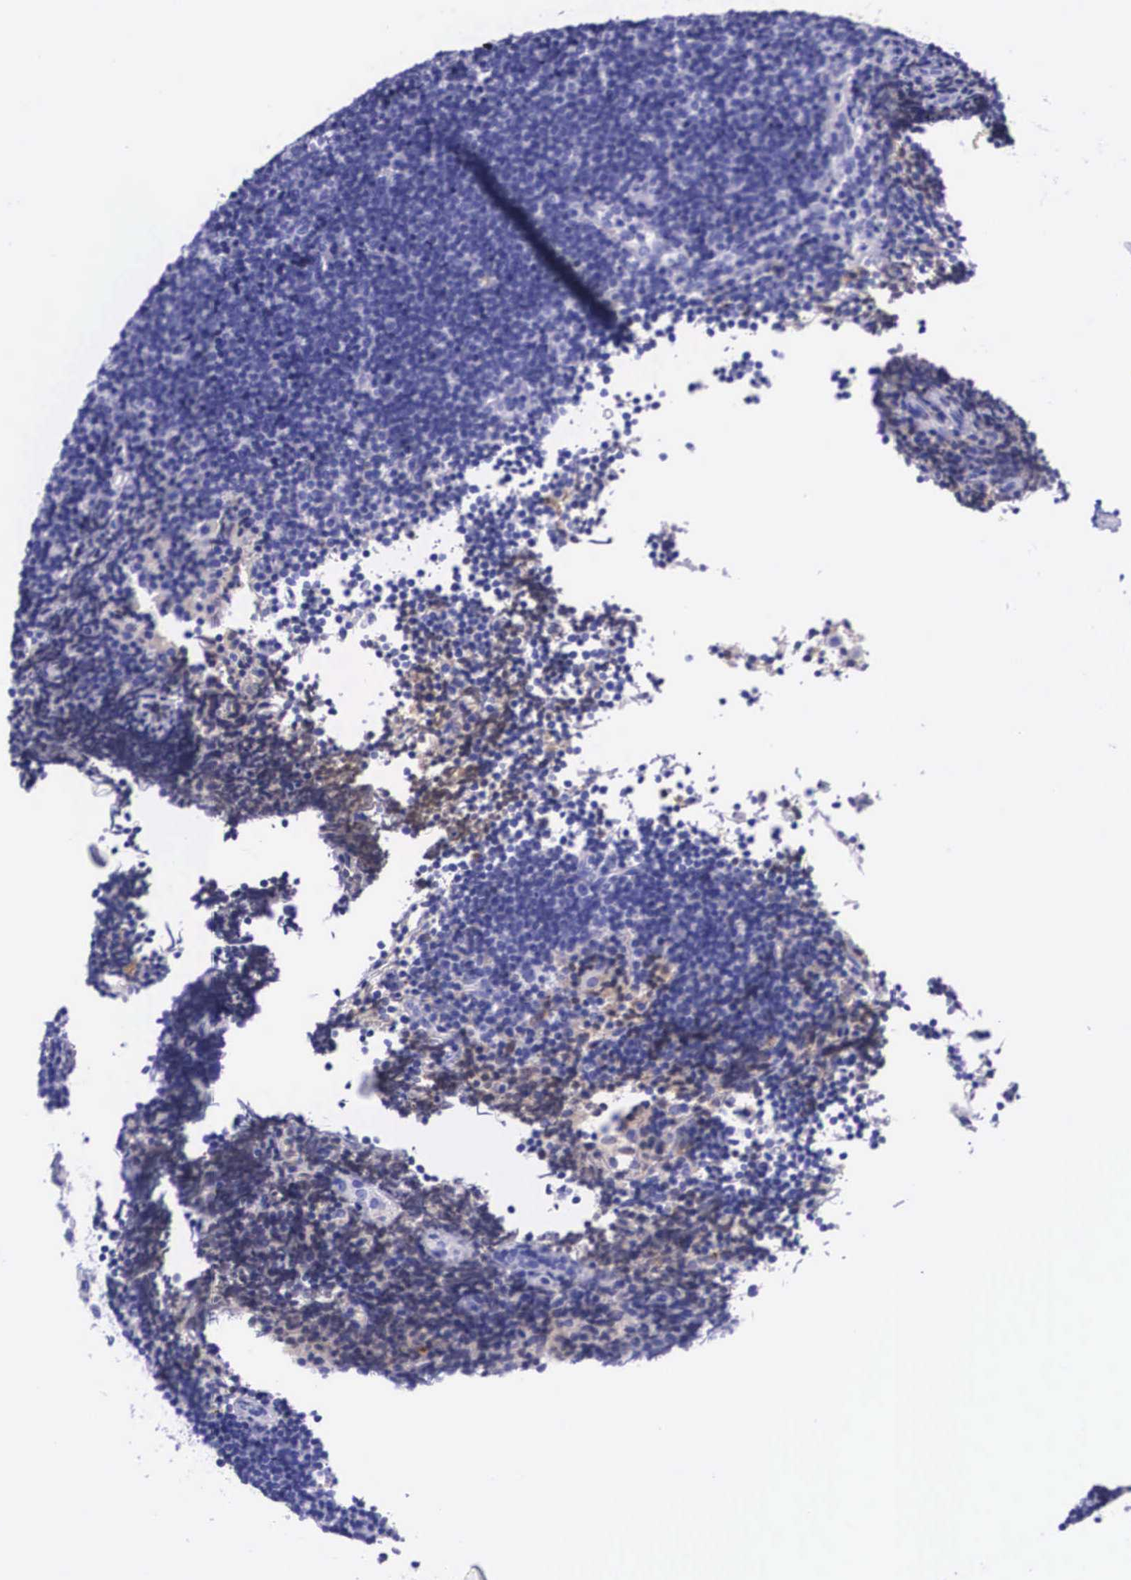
{"staining": {"intensity": "negative", "quantity": "none", "location": "none"}, "tissue": "lymphoma", "cell_type": "Tumor cells", "image_type": "cancer", "snomed": [{"axis": "morphology", "description": "Malignant lymphoma, non-Hodgkin's type, Low grade"}, {"axis": "topography", "description": "Lymph node"}], "caption": "This is an IHC image of human malignant lymphoma, non-Hodgkin's type (low-grade). There is no positivity in tumor cells.", "gene": "PLG", "patient": {"sex": "female", "age": 51}}